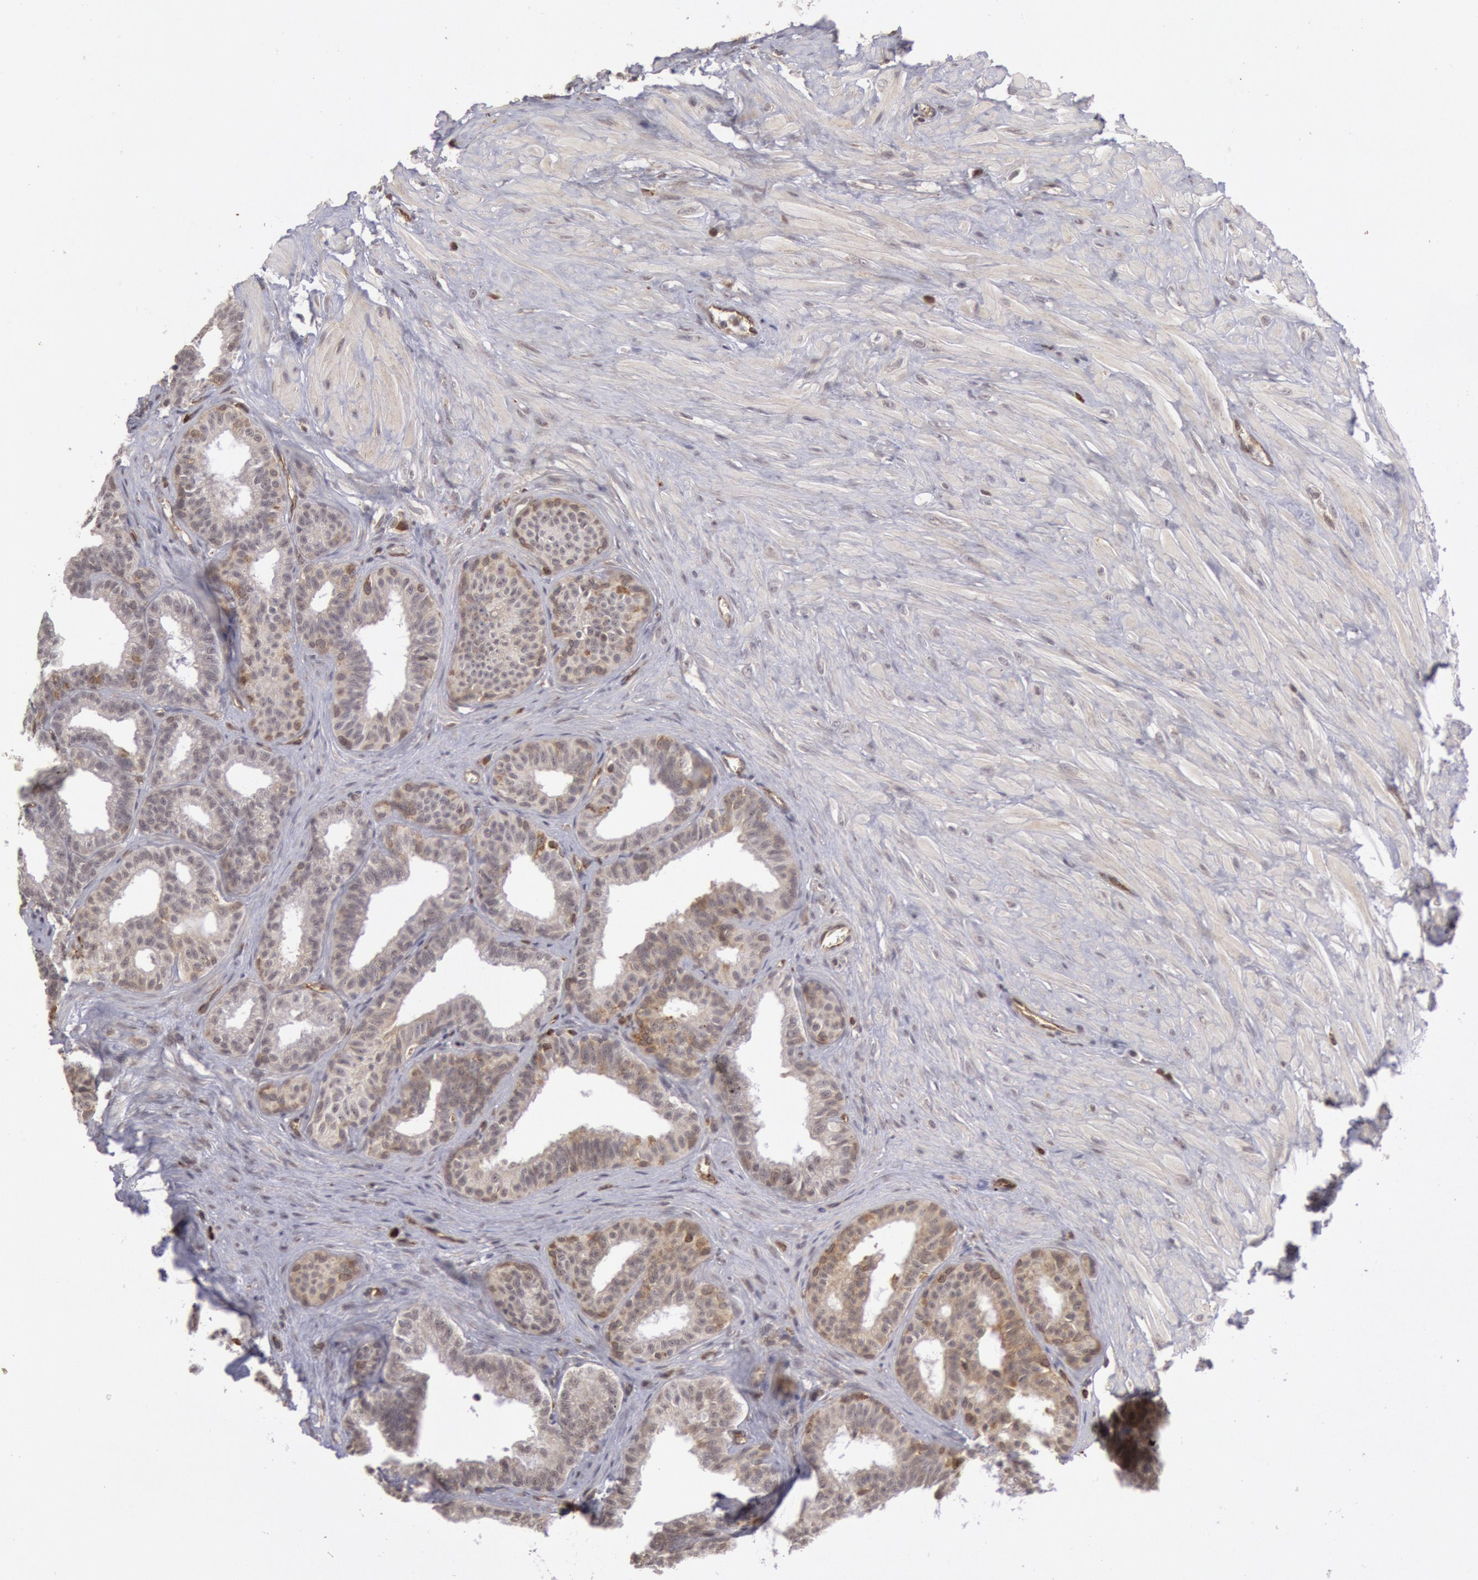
{"staining": {"intensity": "negative", "quantity": "none", "location": "none"}, "tissue": "seminal vesicle", "cell_type": "Glandular cells", "image_type": "normal", "snomed": [{"axis": "morphology", "description": "Normal tissue, NOS"}, {"axis": "topography", "description": "Seminal veicle"}], "caption": "The photomicrograph reveals no staining of glandular cells in benign seminal vesicle. (Brightfield microscopy of DAB (3,3'-diaminobenzidine) immunohistochemistry (IHC) at high magnification).", "gene": "ENSG00000250264", "patient": {"sex": "male", "age": 26}}